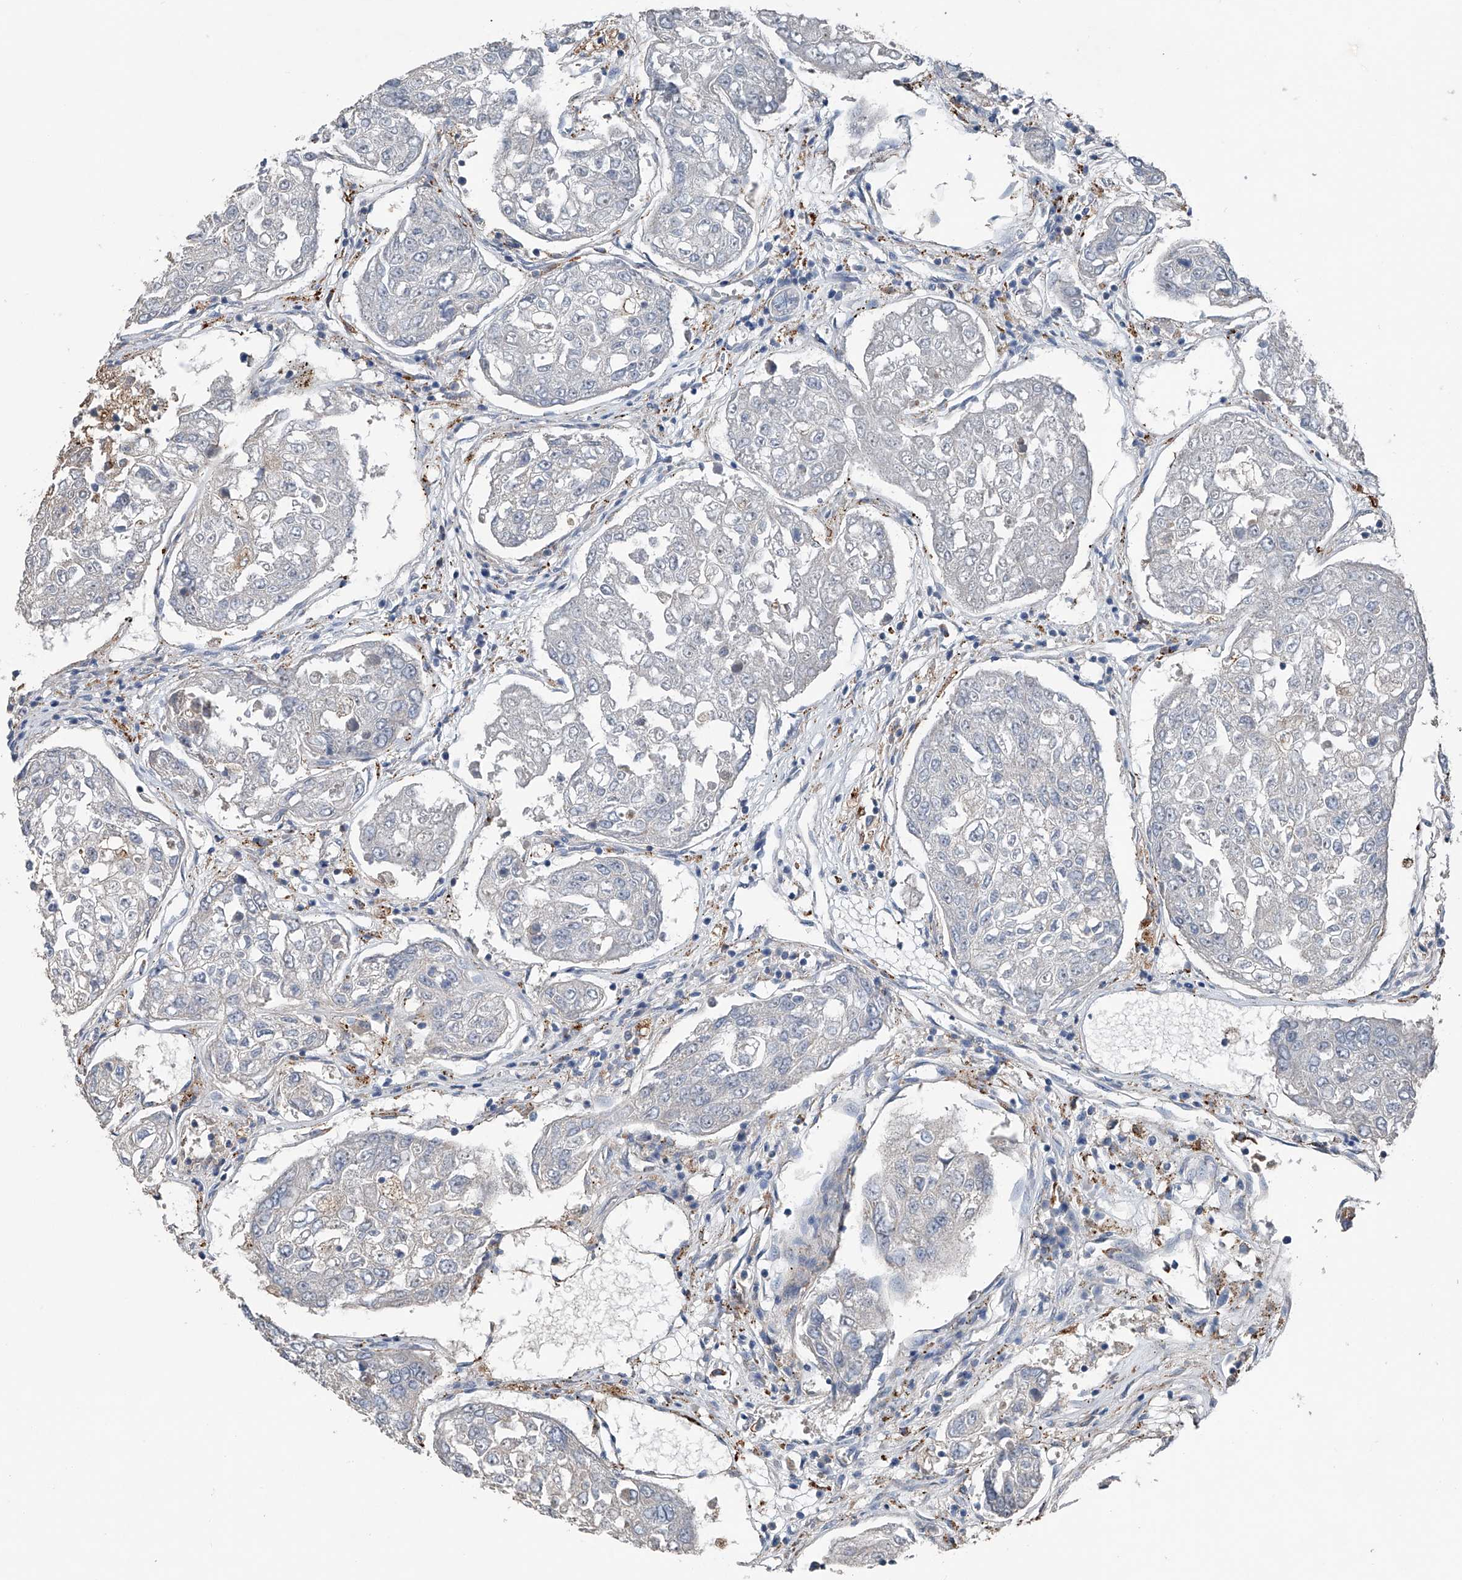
{"staining": {"intensity": "negative", "quantity": "none", "location": "none"}, "tissue": "urothelial cancer", "cell_type": "Tumor cells", "image_type": "cancer", "snomed": [{"axis": "morphology", "description": "Urothelial carcinoma, High grade"}, {"axis": "topography", "description": "Lymph node"}, {"axis": "topography", "description": "Urinary bladder"}], "caption": "DAB immunohistochemical staining of urothelial carcinoma (high-grade) demonstrates no significant staining in tumor cells.", "gene": "ZNF772", "patient": {"sex": "male", "age": 51}}